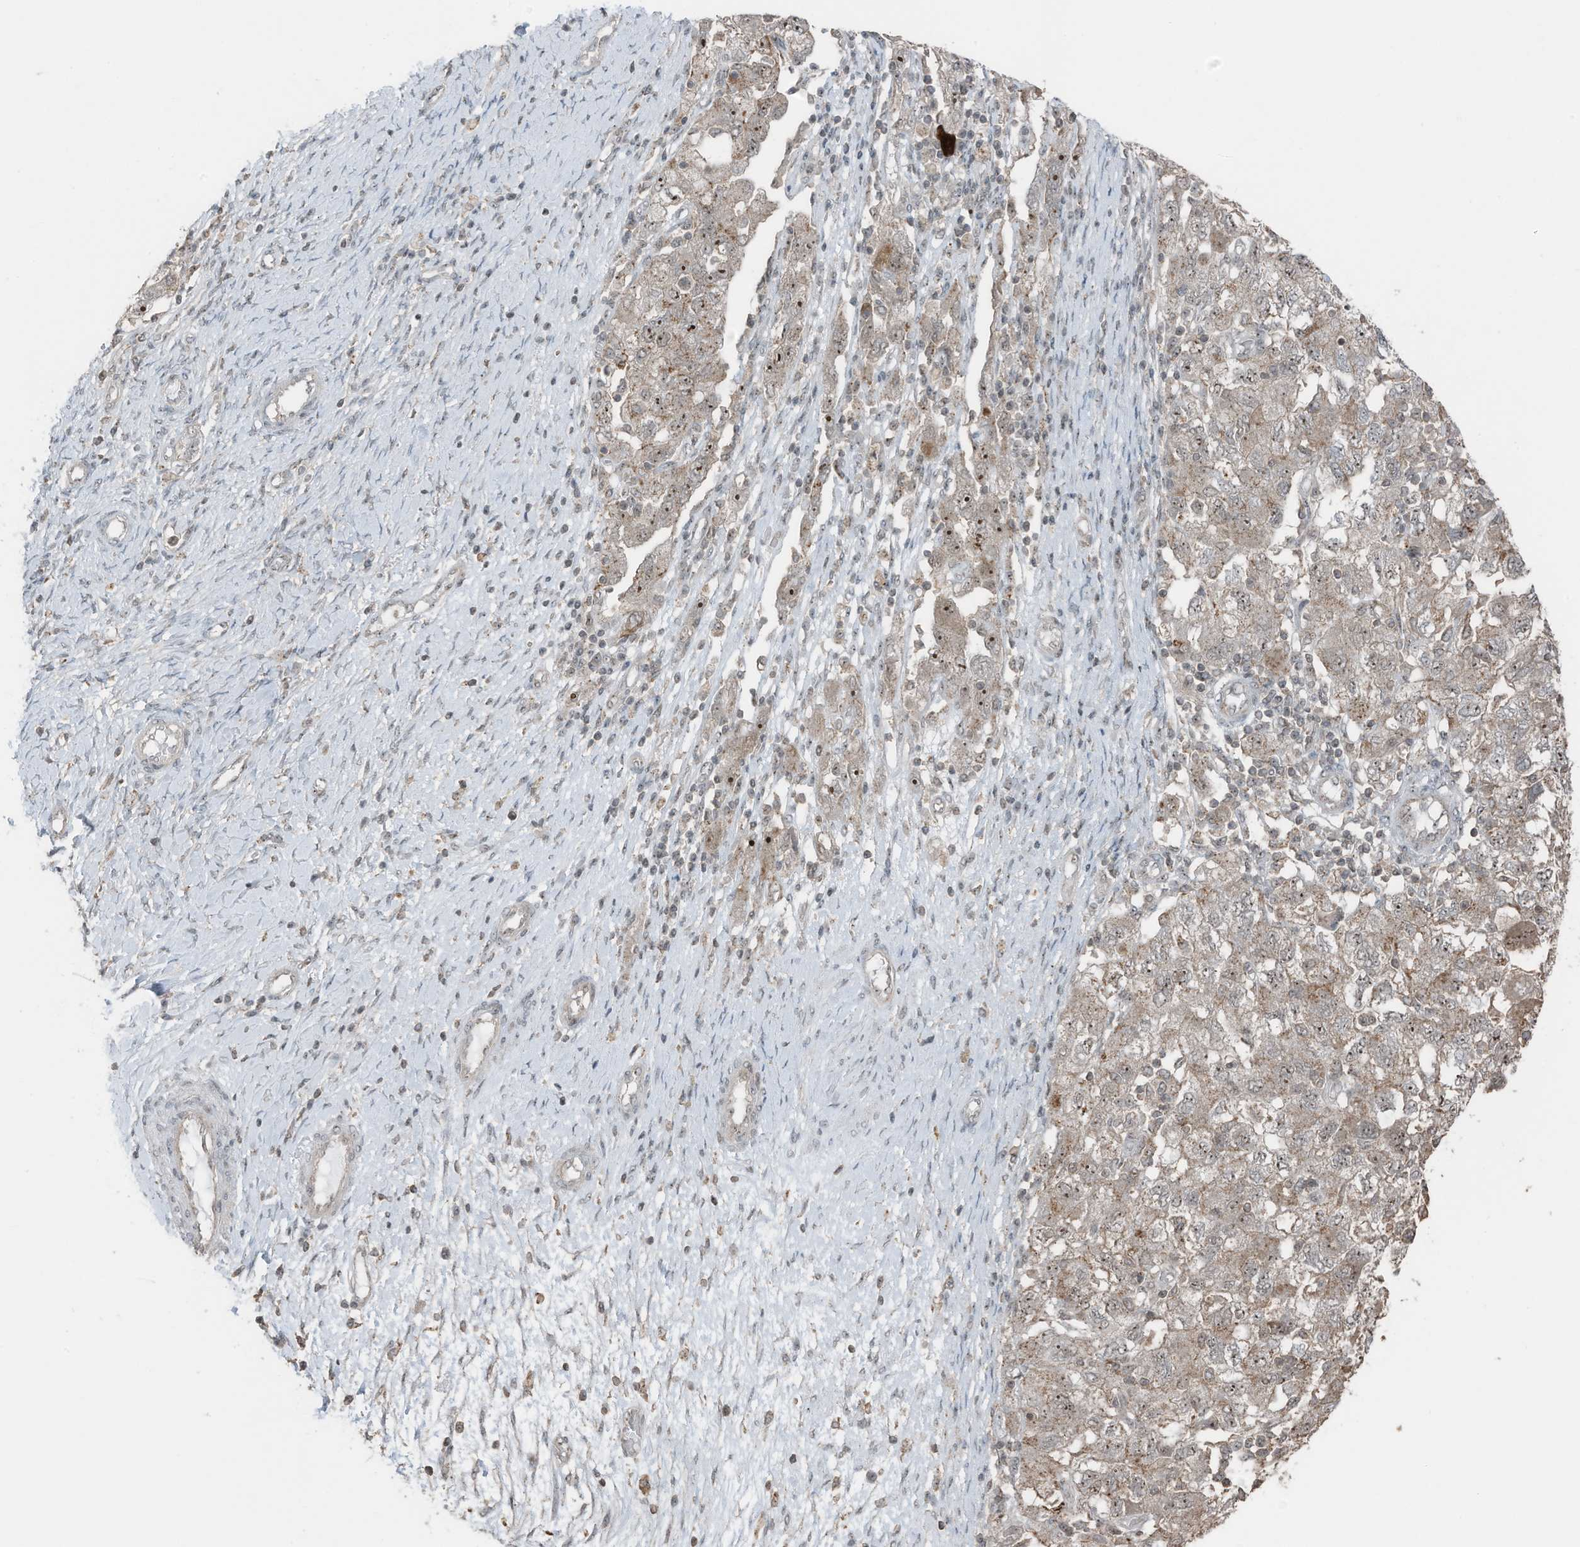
{"staining": {"intensity": "moderate", "quantity": ">75%", "location": "cytoplasmic/membranous,nuclear"}, "tissue": "ovarian cancer", "cell_type": "Tumor cells", "image_type": "cancer", "snomed": [{"axis": "morphology", "description": "Carcinoma, NOS"}, {"axis": "morphology", "description": "Cystadenocarcinoma, serous, NOS"}, {"axis": "topography", "description": "Ovary"}], "caption": "Protein expression by immunohistochemistry (IHC) exhibits moderate cytoplasmic/membranous and nuclear positivity in approximately >75% of tumor cells in ovarian carcinoma.", "gene": "UTP3", "patient": {"sex": "female", "age": 69}}